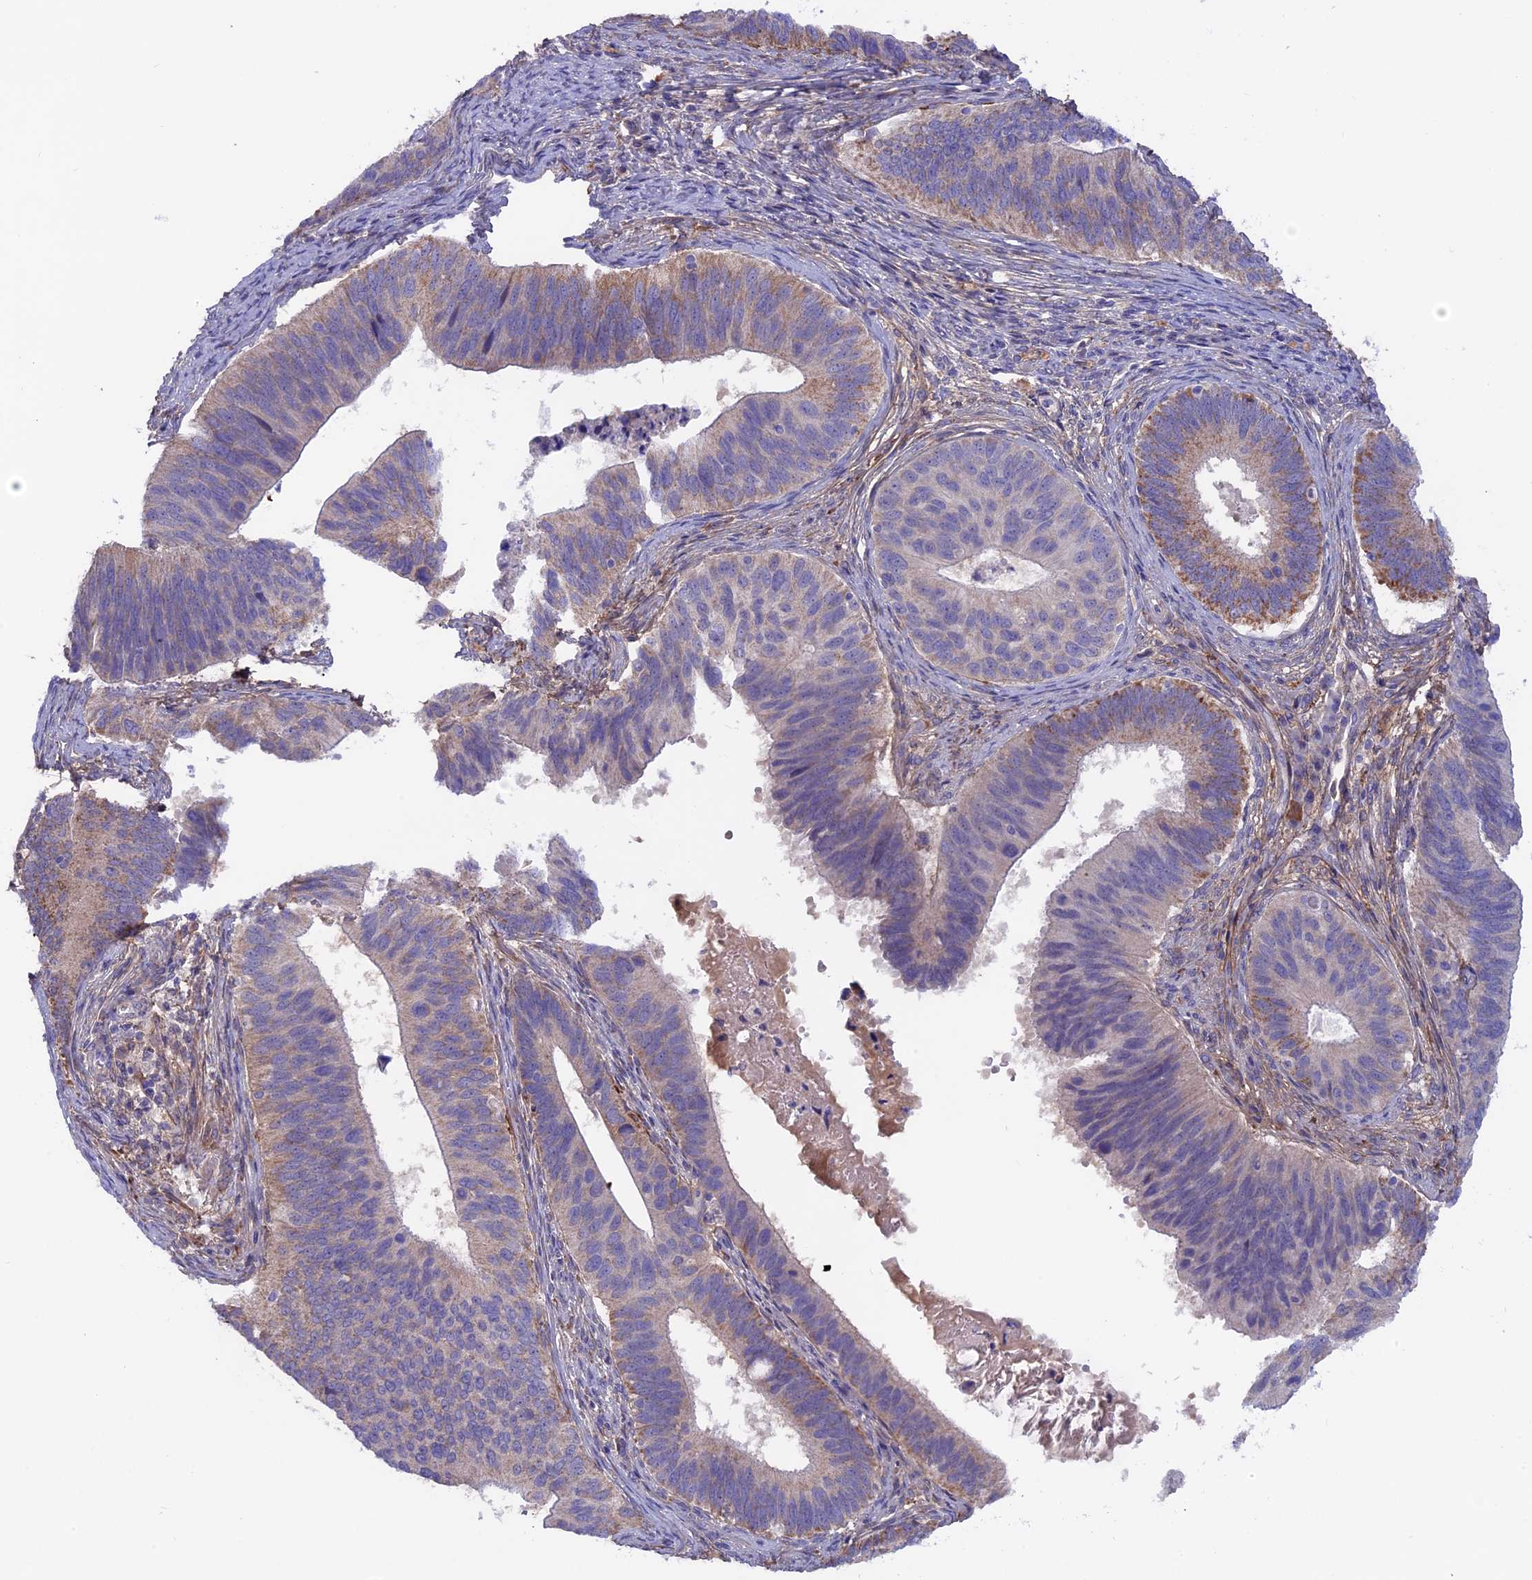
{"staining": {"intensity": "weak", "quantity": "25%-75%", "location": "cytoplasmic/membranous"}, "tissue": "cervical cancer", "cell_type": "Tumor cells", "image_type": "cancer", "snomed": [{"axis": "morphology", "description": "Adenocarcinoma, NOS"}, {"axis": "topography", "description": "Cervix"}], "caption": "A brown stain shows weak cytoplasmic/membranous expression of a protein in cervical cancer (adenocarcinoma) tumor cells.", "gene": "COL4A3", "patient": {"sex": "female", "age": 42}}